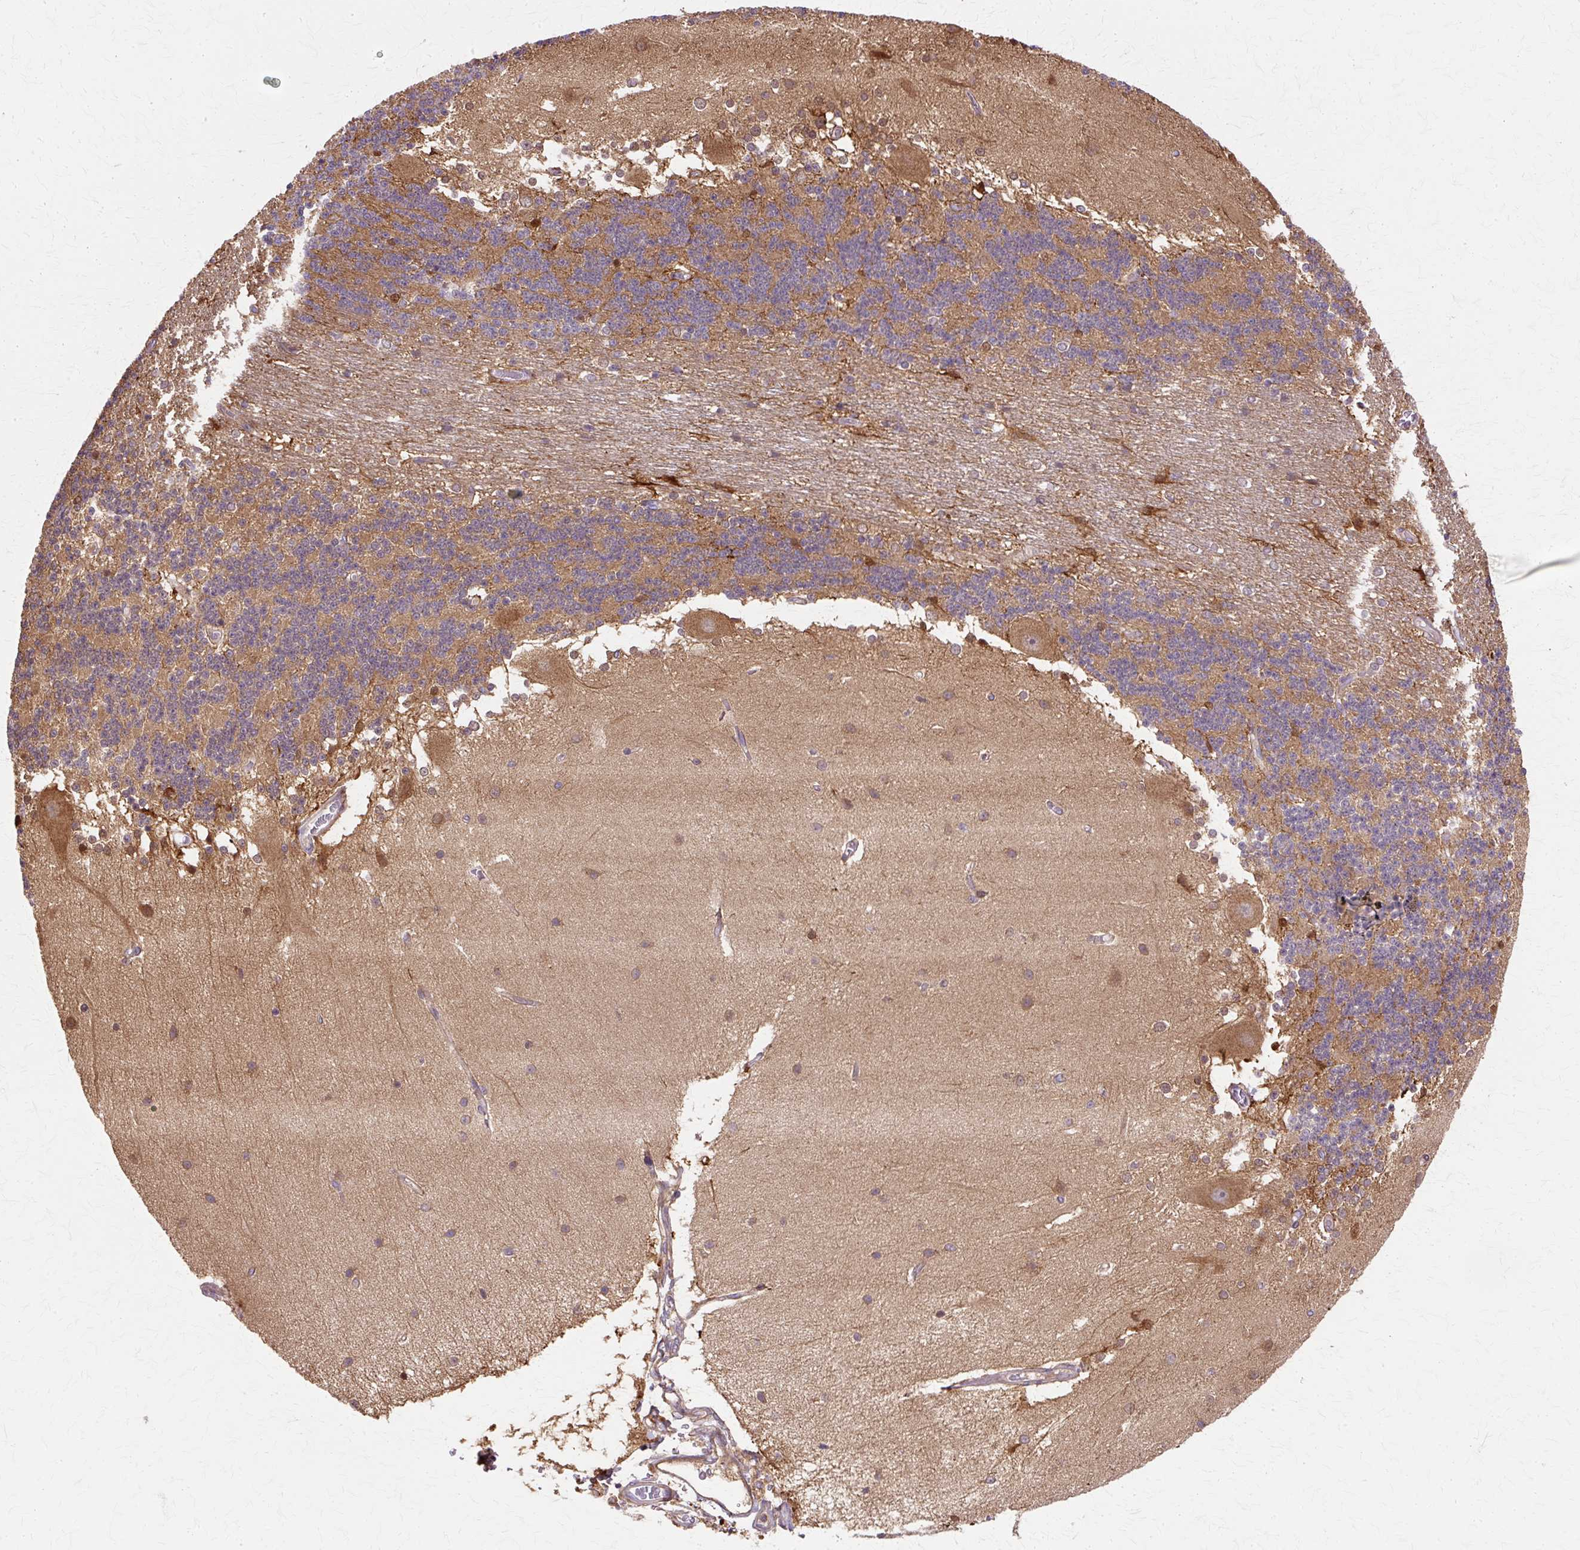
{"staining": {"intensity": "moderate", "quantity": "25%-75%", "location": "cytoplasmic/membranous"}, "tissue": "cerebellum", "cell_type": "Cells in granular layer", "image_type": "normal", "snomed": [{"axis": "morphology", "description": "Normal tissue, NOS"}, {"axis": "topography", "description": "Cerebellum"}], "caption": "A brown stain highlights moderate cytoplasmic/membranous expression of a protein in cells in granular layer of benign cerebellum.", "gene": "COPB1", "patient": {"sex": "female", "age": 54}}